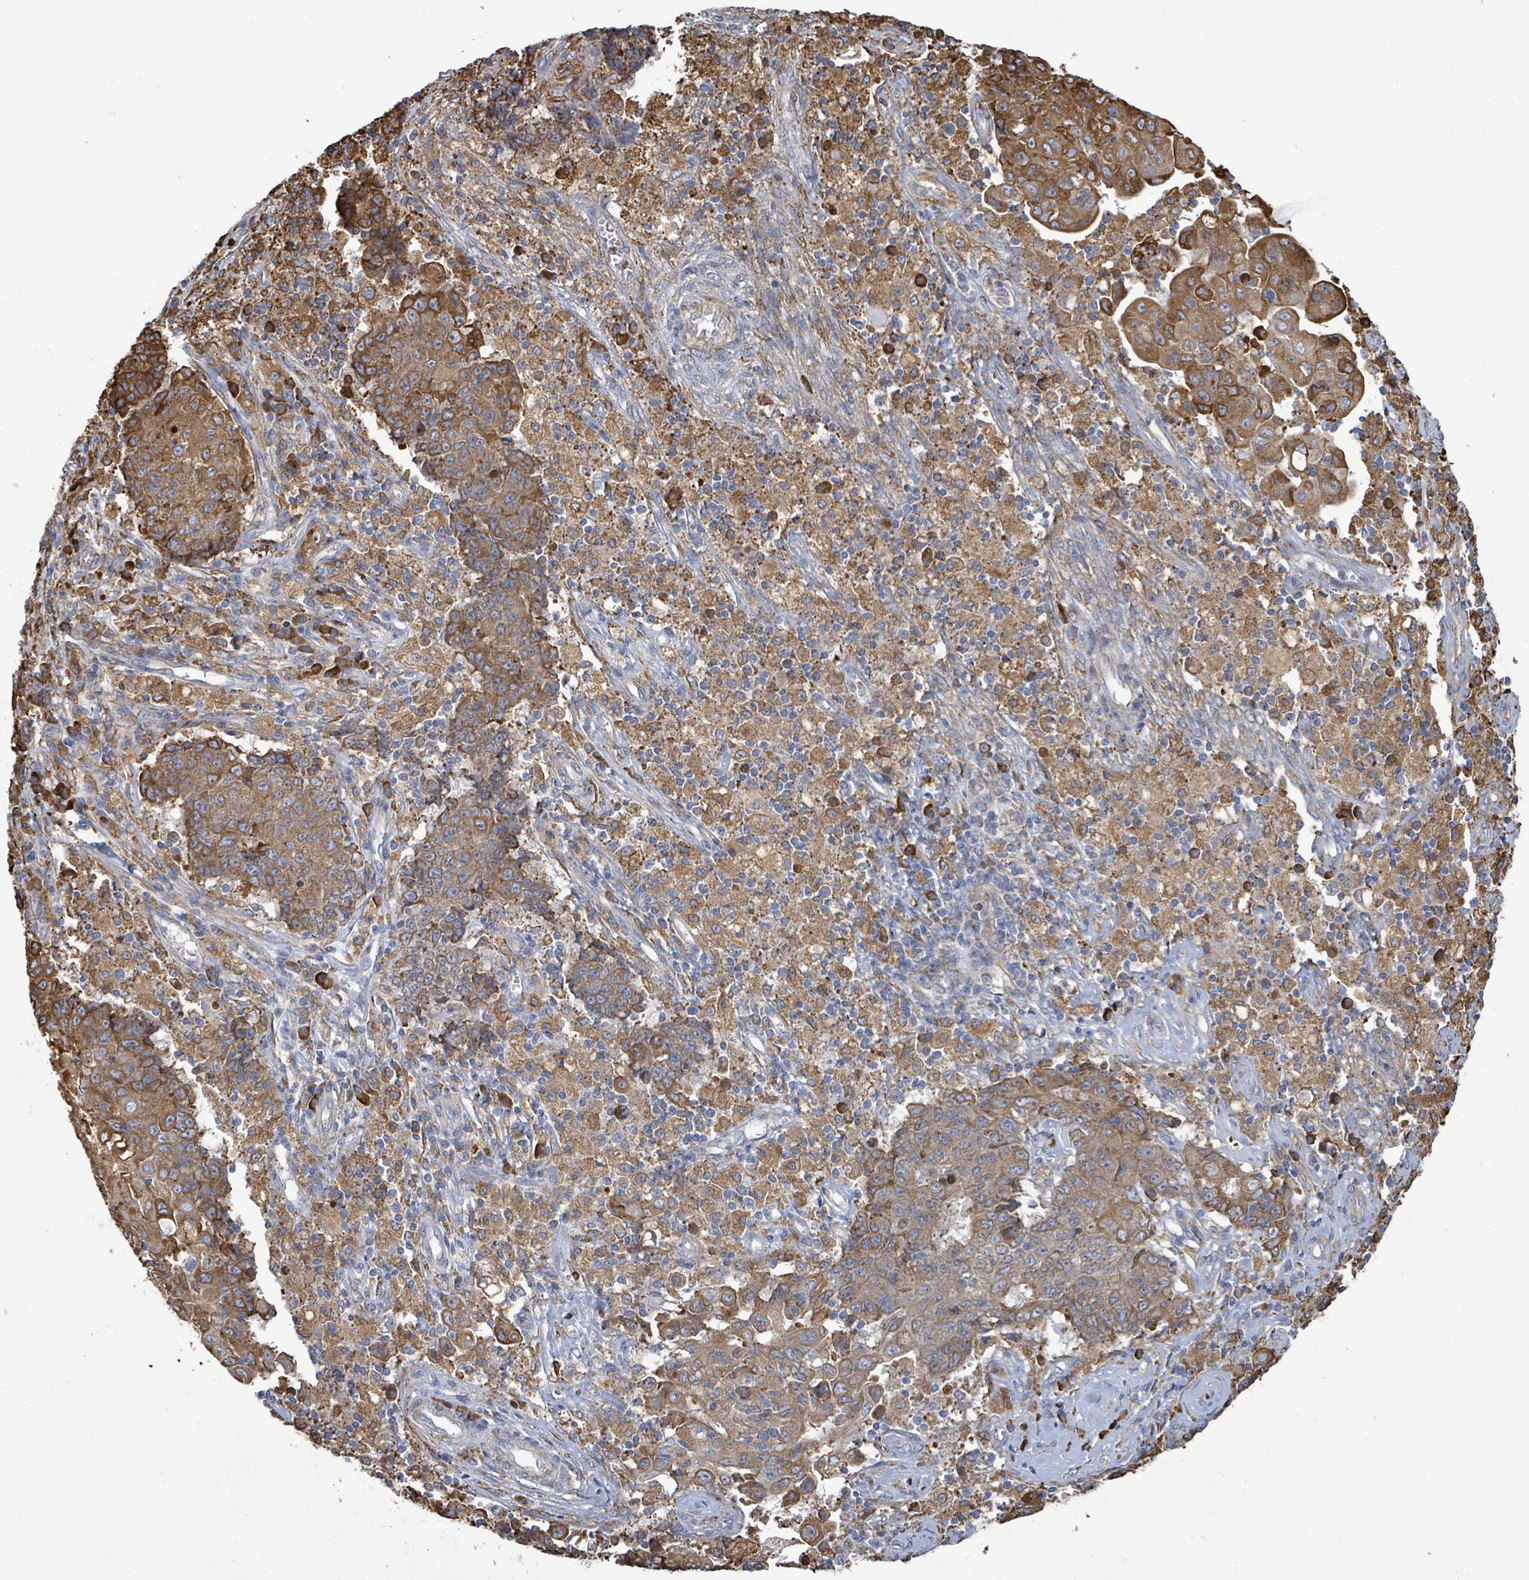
{"staining": {"intensity": "moderate", "quantity": ">75%", "location": "cytoplasmic/membranous"}, "tissue": "ovarian cancer", "cell_type": "Tumor cells", "image_type": "cancer", "snomed": [{"axis": "morphology", "description": "Carcinoma, endometroid"}, {"axis": "topography", "description": "Ovary"}], "caption": "A brown stain shows moderate cytoplasmic/membranous positivity of a protein in human endometroid carcinoma (ovarian) tumor cells.", "gene": "RFPL4A", "patient": {"sex": "female", "age": 42}}